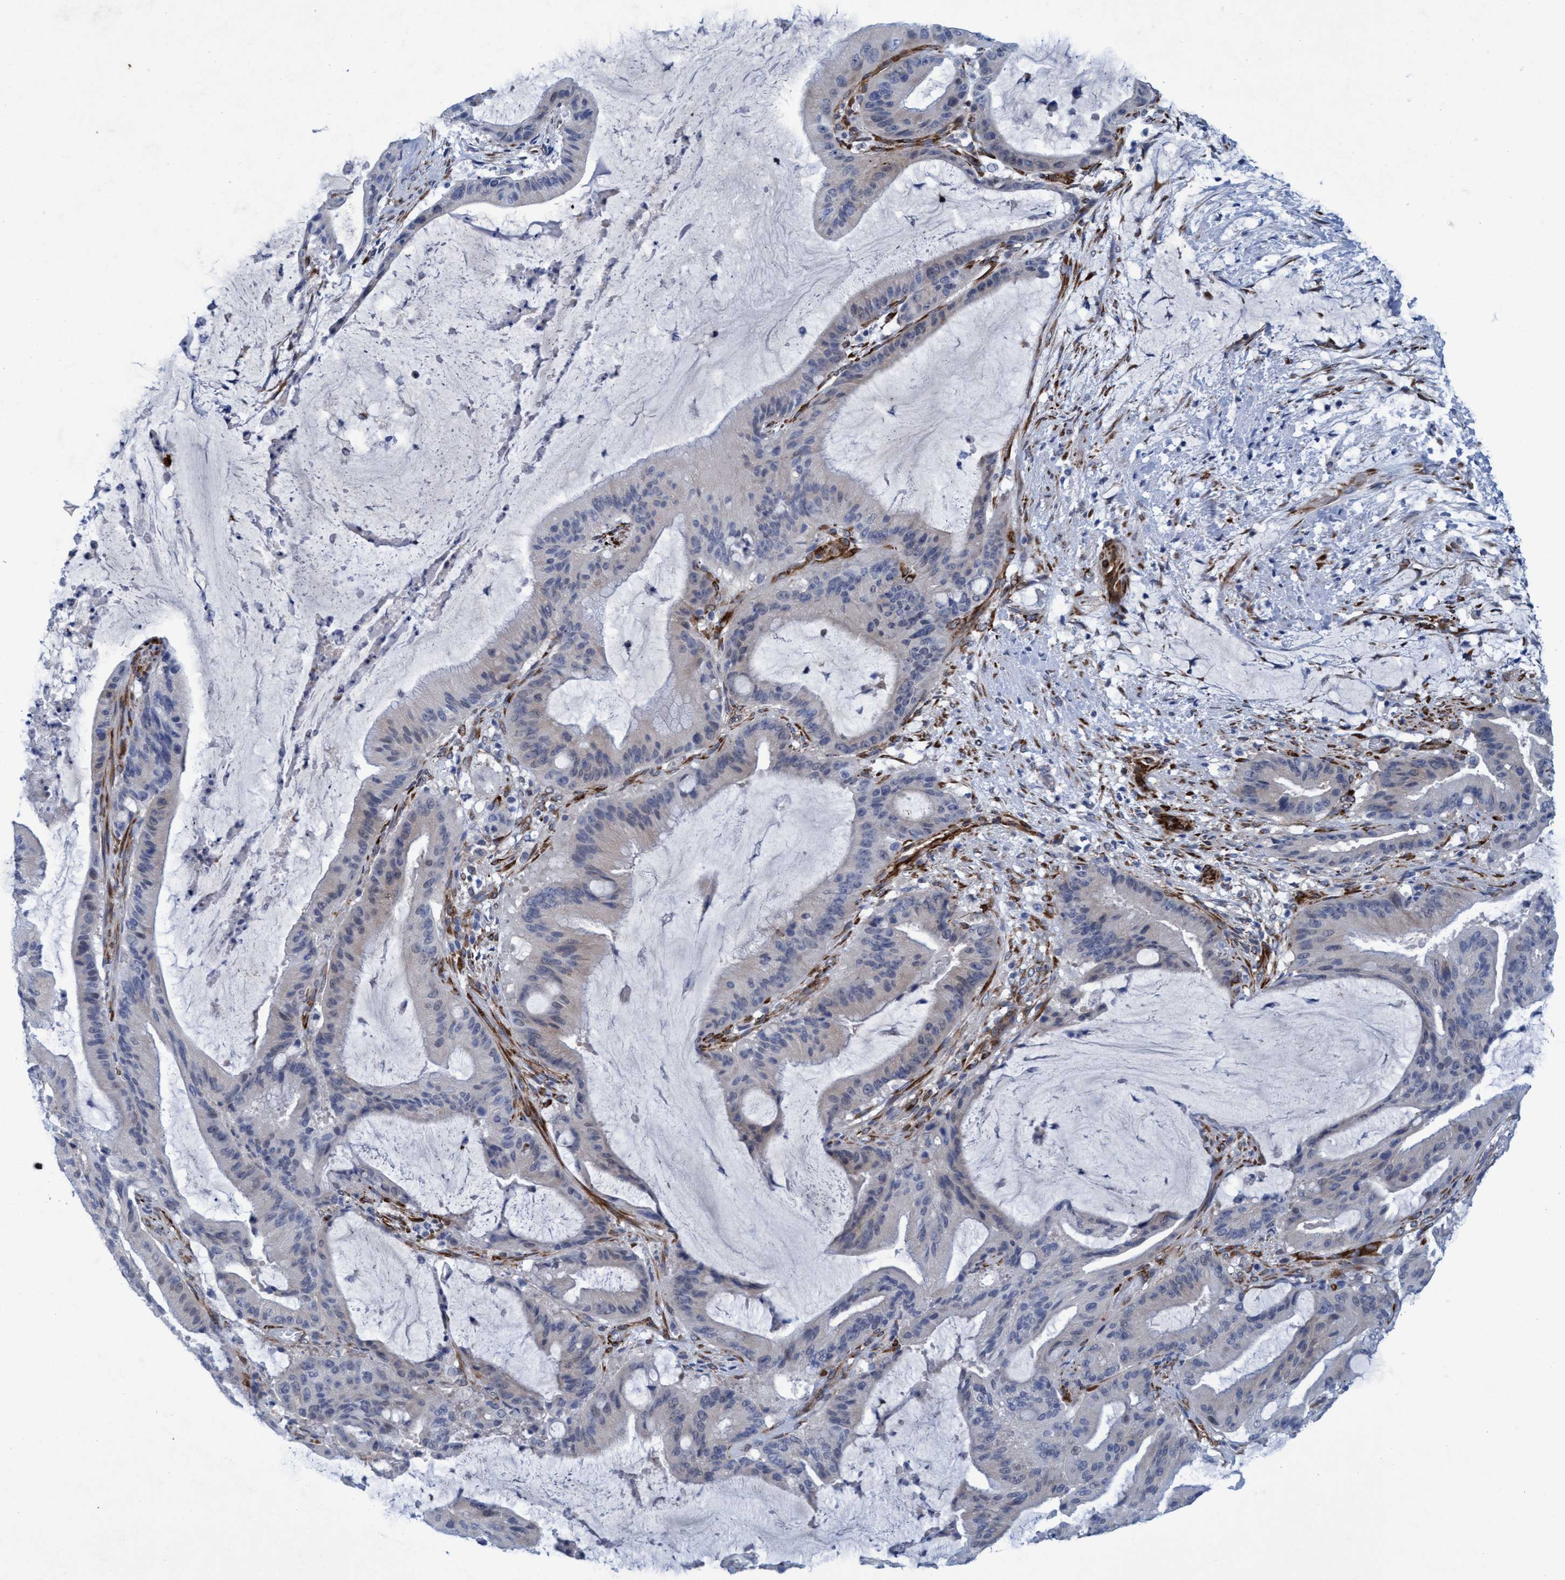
{"staining": {"intensity": "negative", "quantity": "none", "location": "none"}, "tissue": "liver cancer", "cell_type": "Tumor cells", "image_type": "cancer", "snomed": [{"axis": "morphology", "description": "Normal tissue, NOS"}, {"axis": "morphology", "description": "Cholangiocarcinoma"}, {"axis": "topography", "description": "Liver"}, {"axis": "topography", "description": "Peripheral nerve tissue"}], "caption": "DAB immunohistochemical staining of liver cholangiocarcinoma shows no significant expression in tumor cells.", "gene": "SLC43A2", "patient": {"sex": "female", "age": 73}}